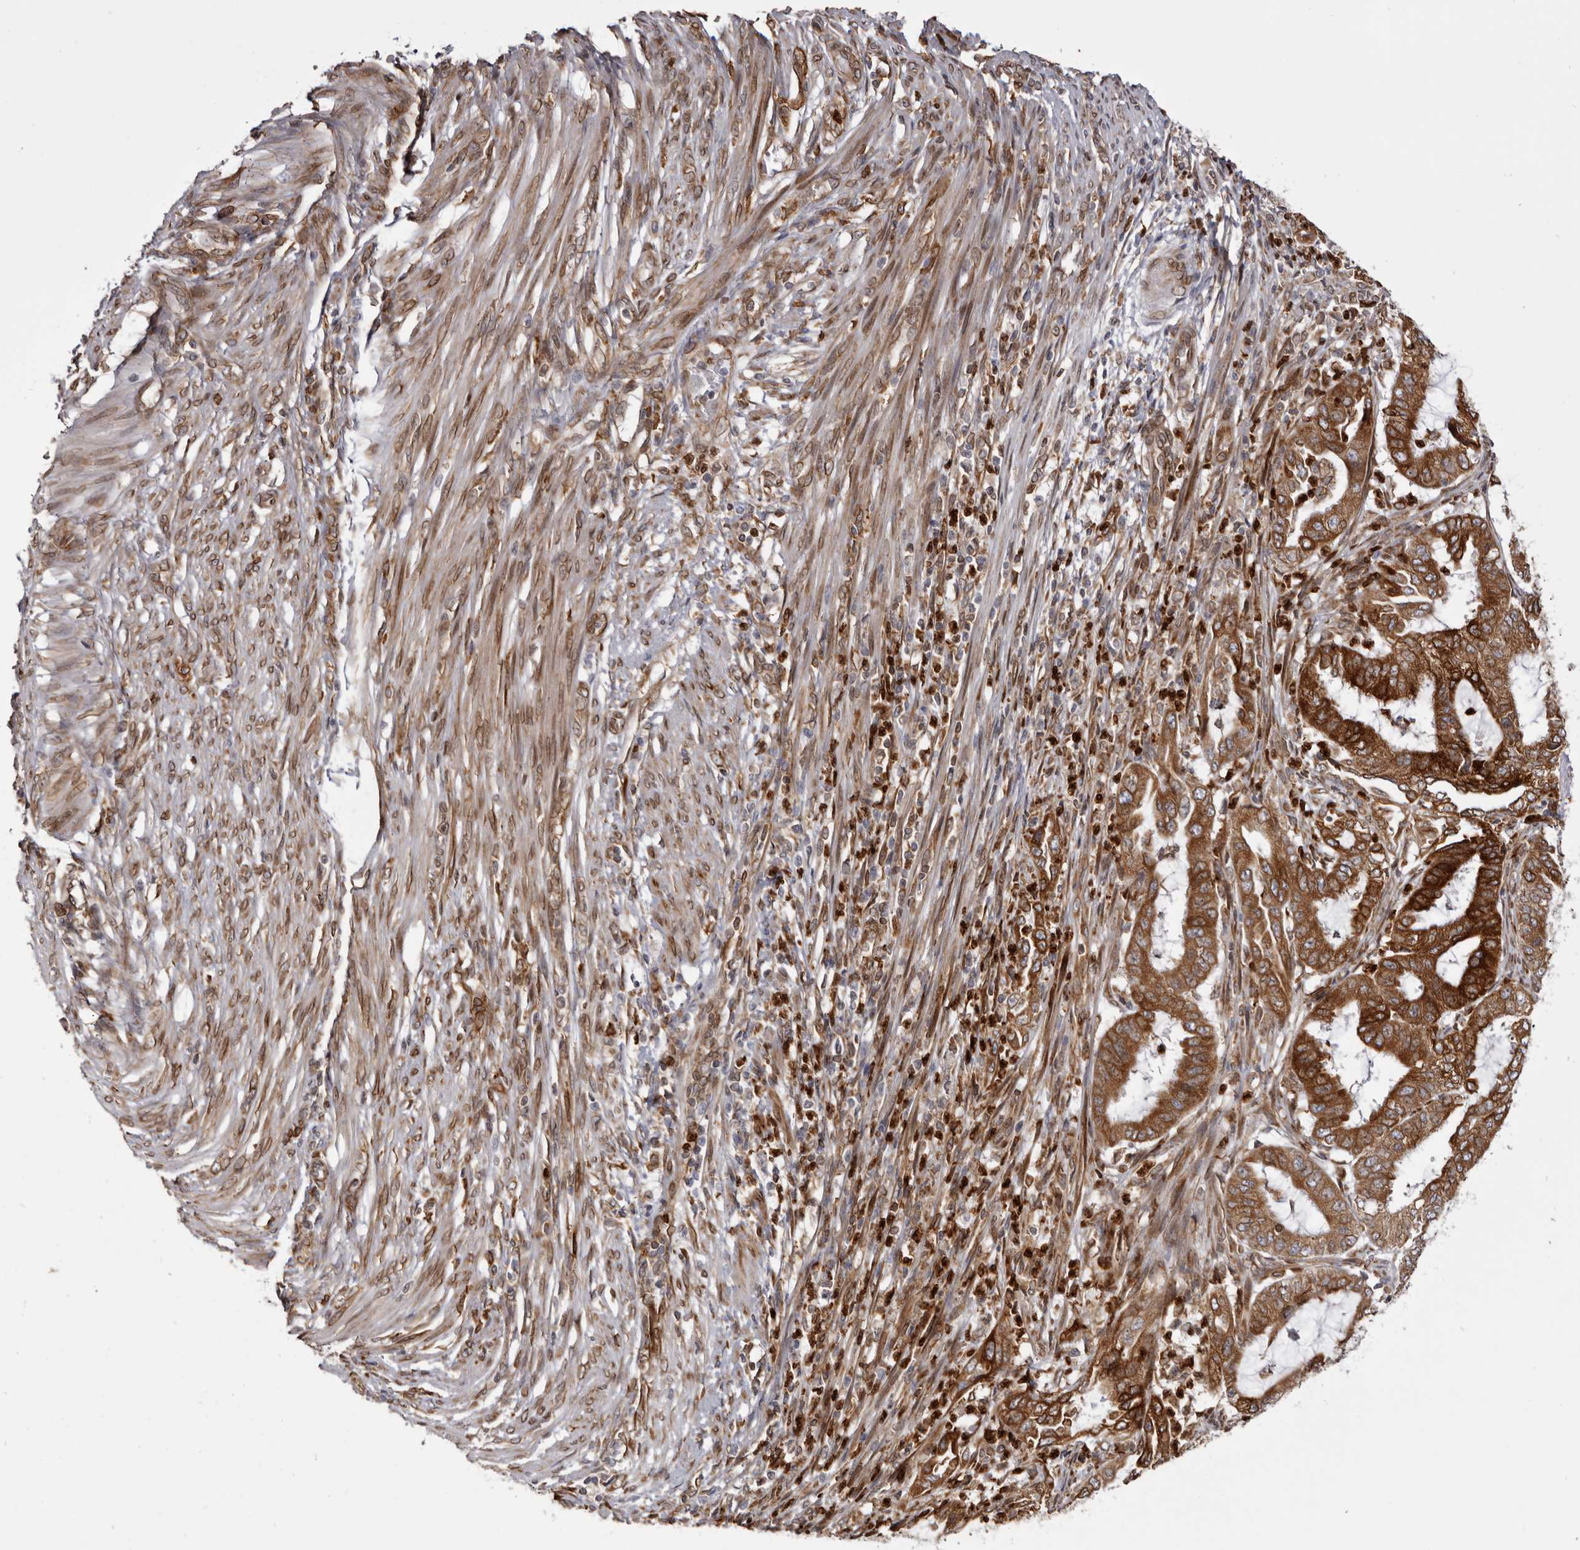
{"staining": {"intensity": "strong", "quantity": ">75%", "location": "cytoplasmic/membranous"}, "tissue": "endometrial cancer", "cell_type": "Tumor cells", "image_type": "cancer", "snomed": [{"axis": "morphology", "description": "Adenocarcinoma, NOS"}, {"axis": "topography", "description": "Endometrium"}], "caption": "Immunohistochemical staining of human adenocarcinoma (endometrial) reveals strong cytoplasmic/membranous protein expression in approximately >75% of tumor cells.", "gene": "C4orf3", "patient": {"sex": "female", "age": 51}}